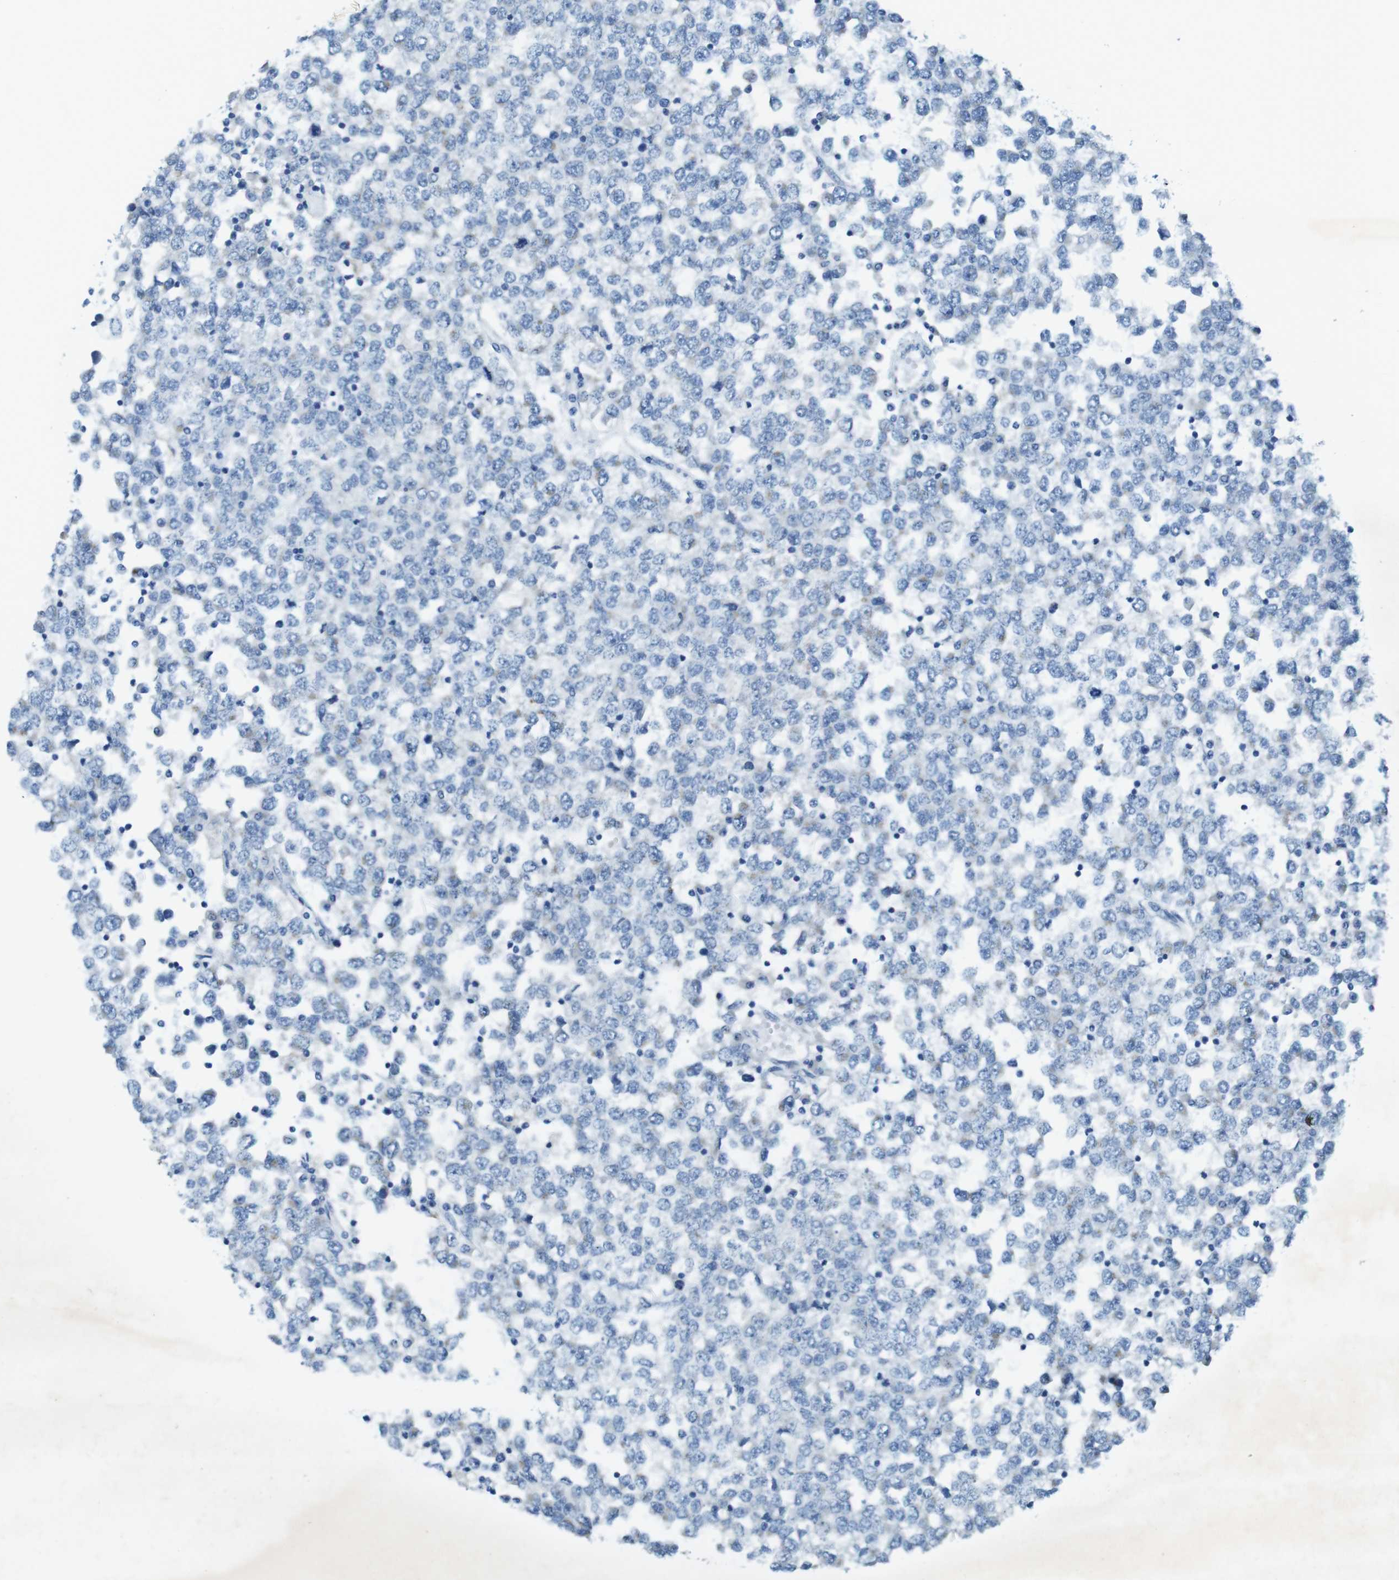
{"staining": {"intensity": "weak", "quantity": "<25%", "location": "cytoplasmic/membranous"}, "tissue": "testis cancer", "cell_type": "Tumor cells", "image_type": "cancer", "snomed": [{"axis": "morphology", "description": "Seminoma, NOS"}, {"axis": "topography", "description": "Testis"}], "caption": "Immunohistochemistry (IHC) of human testis cancer displays no expression in tumor cells.", "gene": "CD320", "patient": {"sex": "male", "age": 65}}